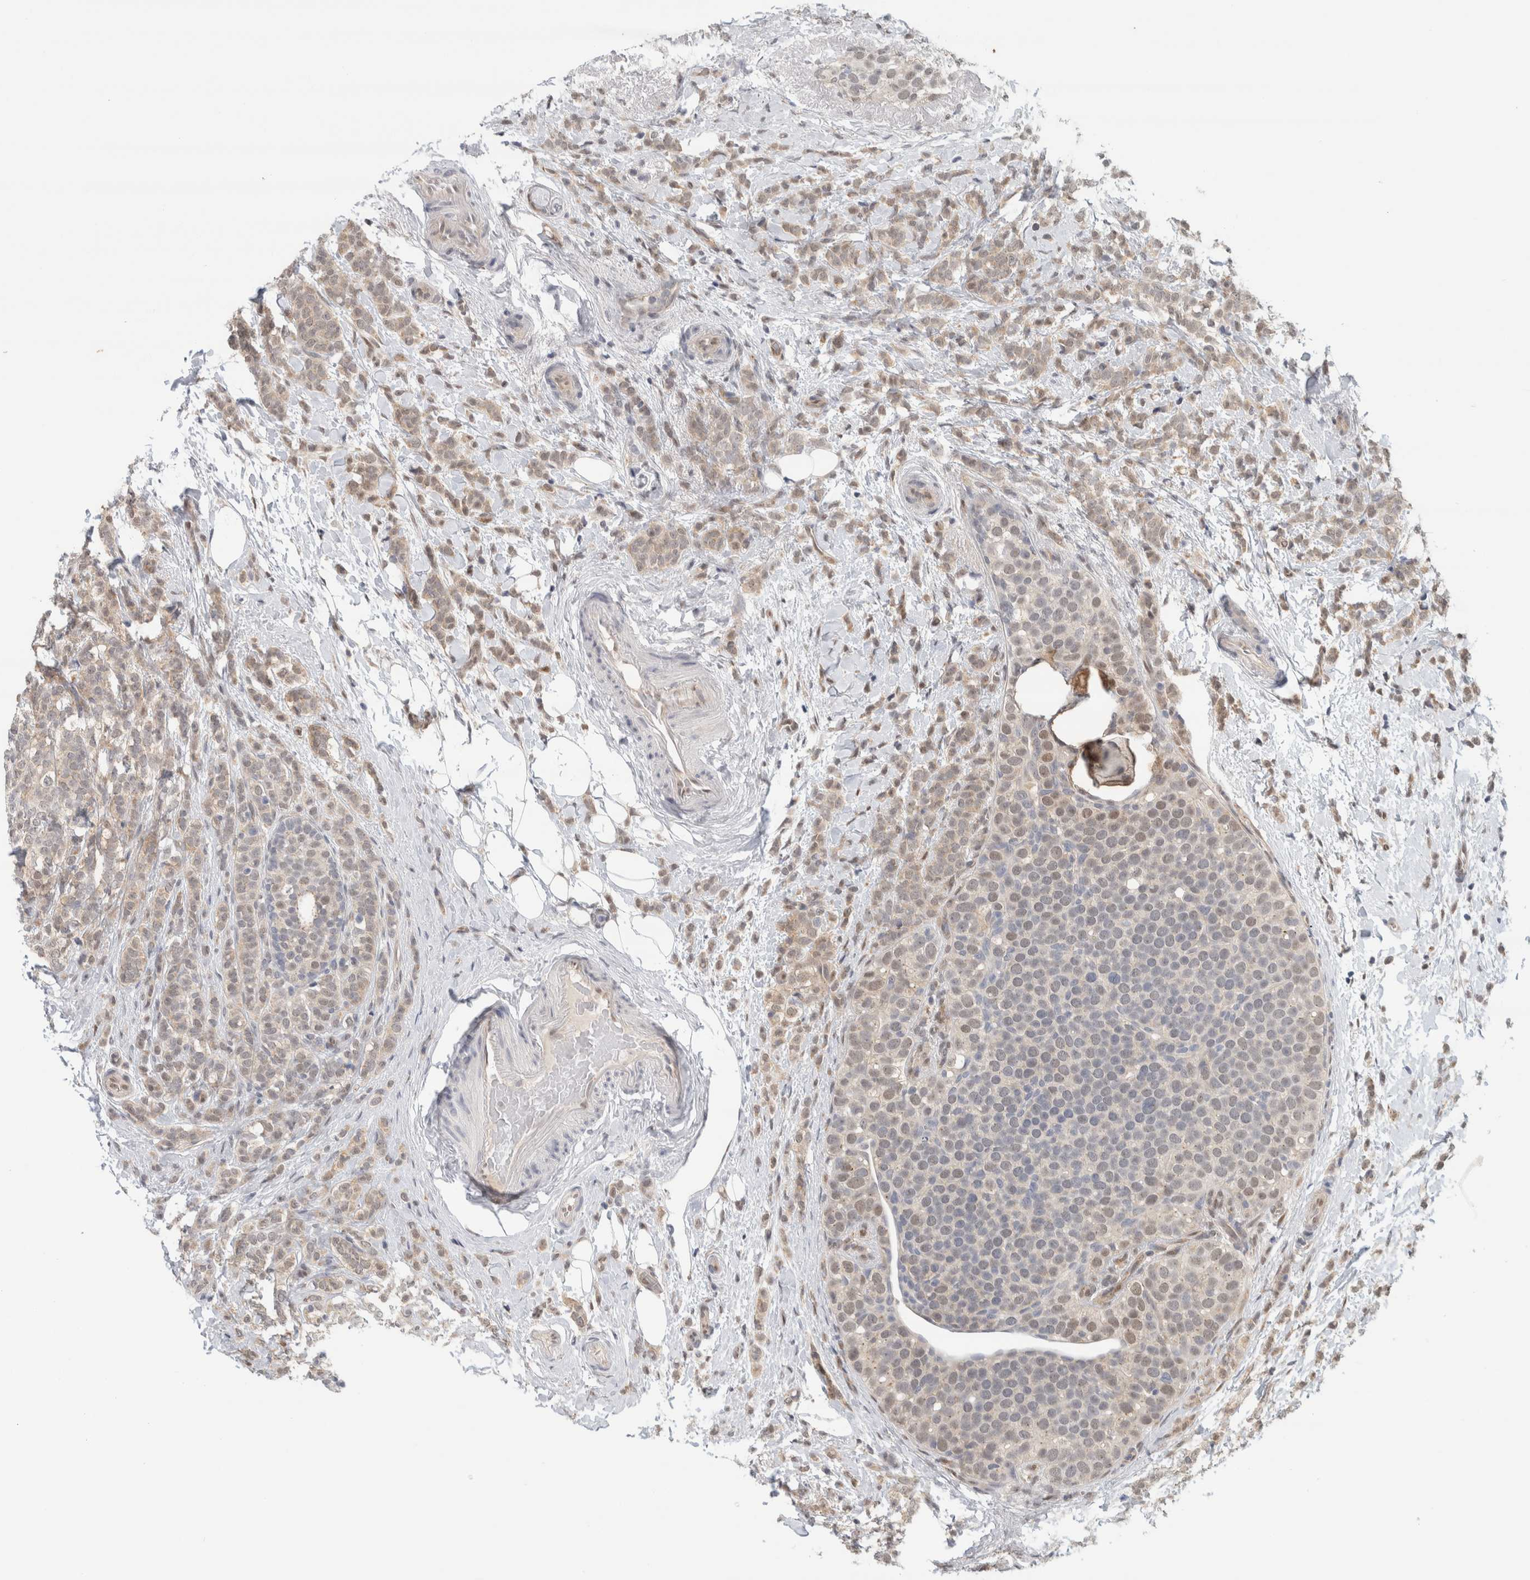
{"staining": {"intensity": "weak", "quantity": ">75%", "location": "cytoplasmic/membranous,nuclear"}, "tissue": "breast cancer", "cell_type": "Tumor cells", "image_type": "cancer", "snomed": [{"axis": "morphology", "description": "Lobular carcinoma"}, {"axis": "topography", "description": "Breast"}], "caption": "A high-resolution micrograph shows immunohistochemistry staining of breast cancer, which displays weak cytoplasmic/membranous and nuclear positivity in approximately >75% of tumor cells.", "gene": "EIF4G3", "patient": {"sex": "female", "age": 50}}